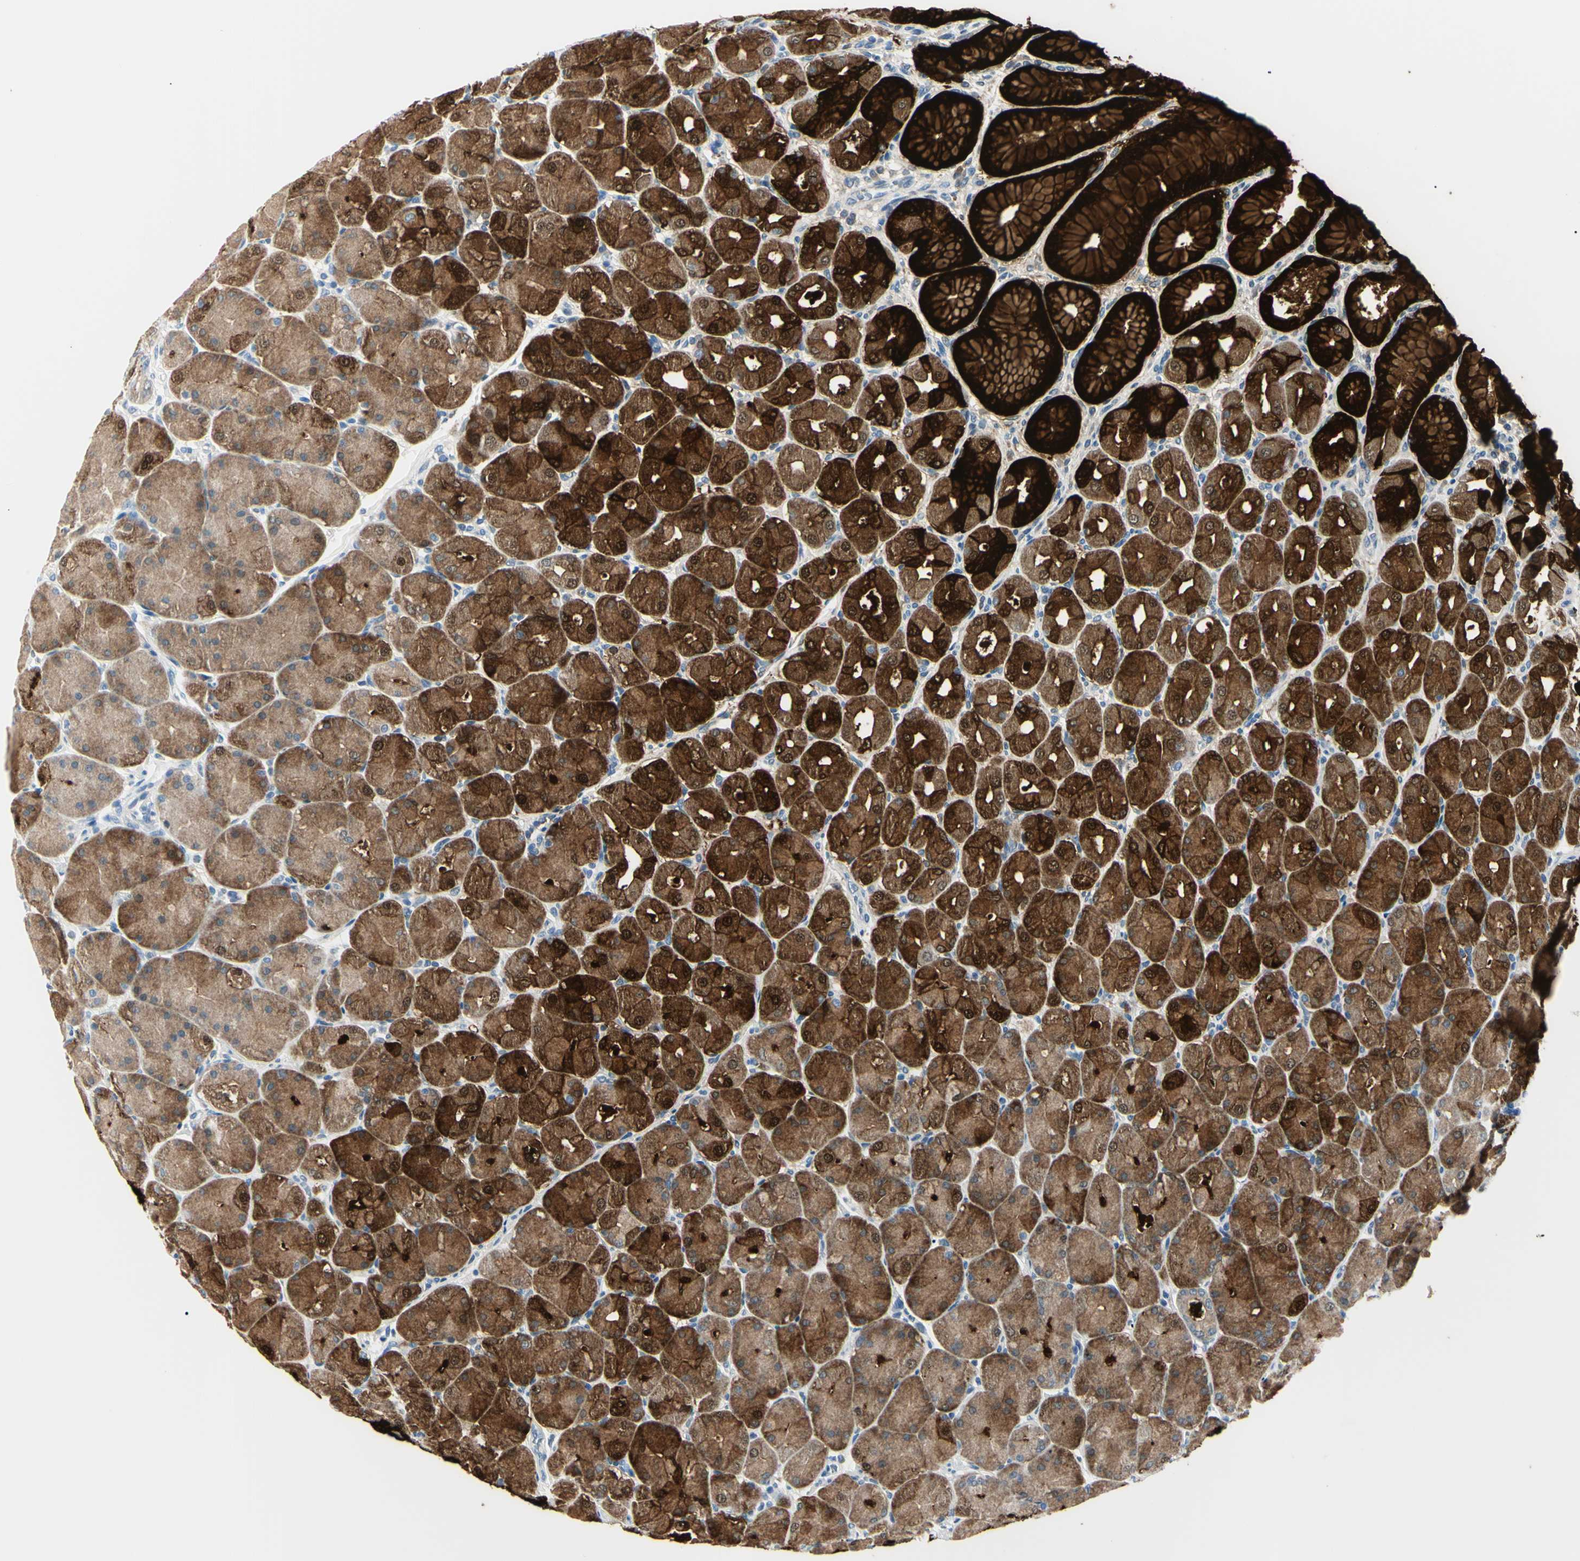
{"staining": {"intensity": "strong", "quantity": ">75%", "location": "cytoplasmic/membranous"}, "tissue": "stomach", "cell_type": "Glandular cells", "image_type": "normal", "snomed": [{"axis": "morphology", "description": "Normal tissue, NOS"}, {"axis": "topography", "description": "Stomach, upper"}], "caption": "High-magnification brightfield microscopy of unremarkable stomach stained with DAB (brown) and counterstained with hematoxylin (blue). glandular cells exhibit strong cytoplasmic/membranous staining is identified in approximately>75% of cells. (DAB IHC, brown staining for protein, blue staining for nuclei).", "gene": "CA2", "patient": {"sex": "female", "age": 56}}